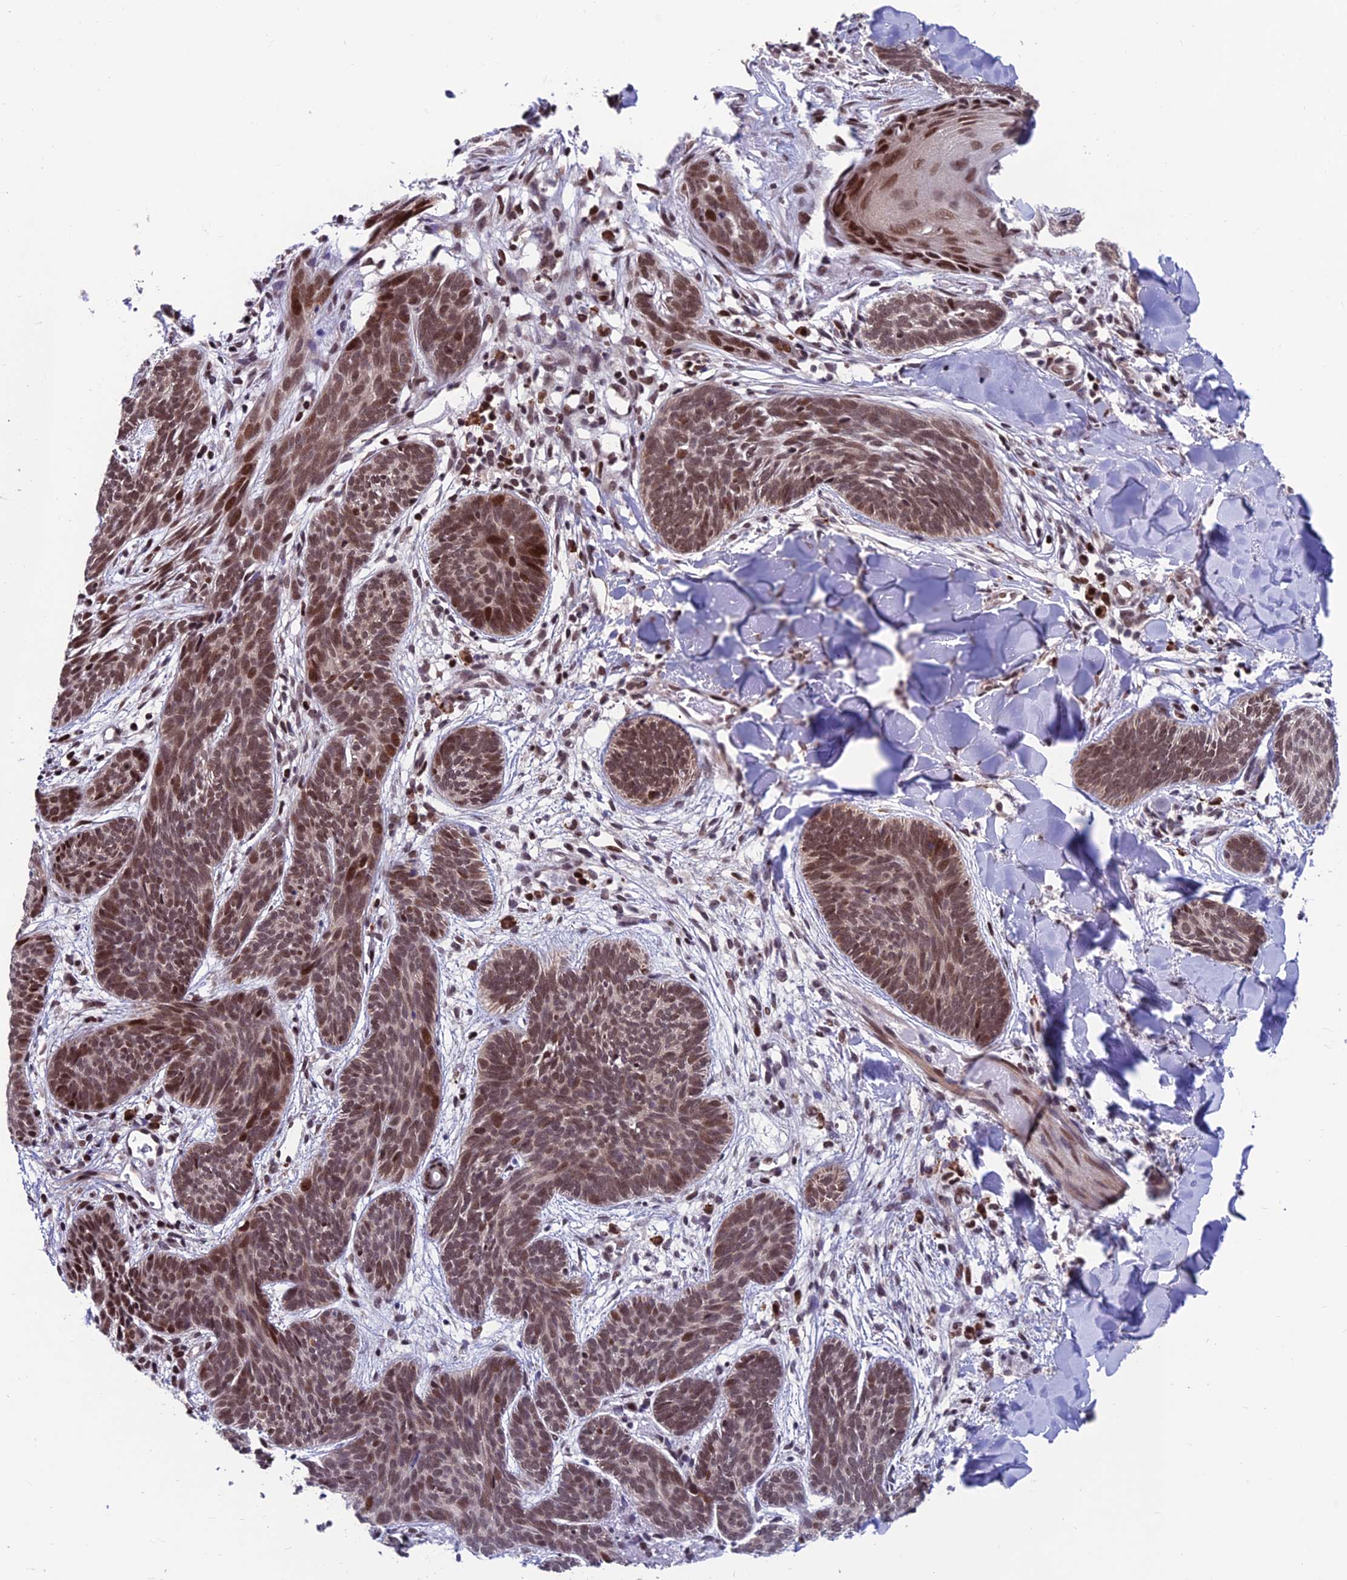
{"staining": {"intensity": "moderate", "quantity": ">75%", "location": "nuclear"}, "tissue": "skin cancer", "cell_type": "Tumor cells", "image_type": "cancer", "snomed": [{"axis": "morphology", "description": "Basal cell carcinoma"}, {"axis": "topography", "description": "Skin"}], "caption": "Immunohistochemistry (IHC) staining of basal cell carcinoma (skin), which demonstrates medium levels of moderate nuclear positivity in about >75% of tumor cells indicating moderate nuclear protein expression. The staining was performed using DAB (3,3'-diaminobenzidine) (brown) for protein detection and nuclei were counterstained in hematoxylin (blue).", "gene": "KIAA1191", "patient": {"sex": "female", "age": 81}}